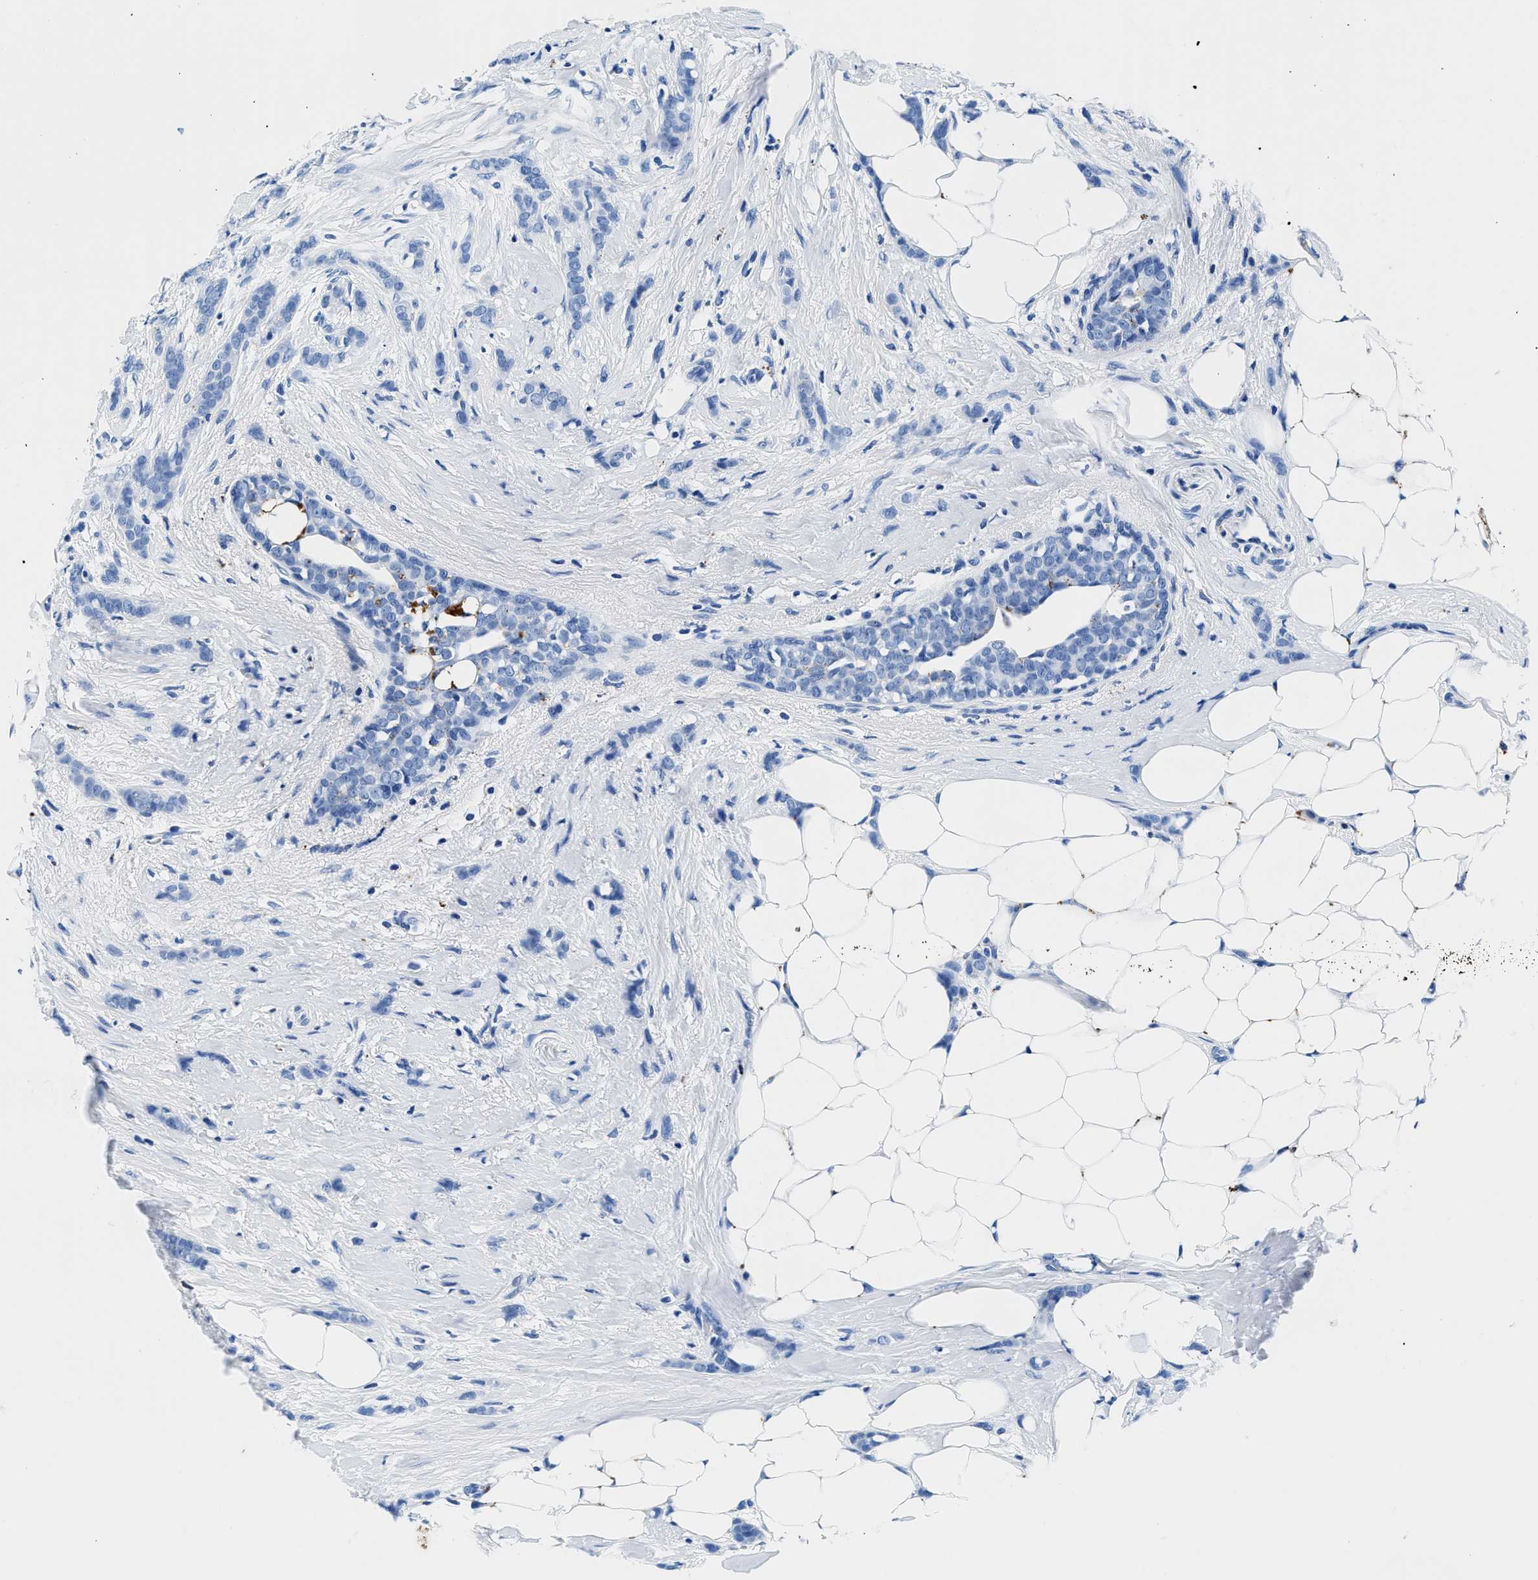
{"staining": {"intensity": "negative", "quantity": "none", "location": "none"}, "tissue": "breast cancer", "cell_type": "Tumor cells", "image_type": "cancer", "snomed": [{"axis": "morphology", "description": "Lobular carcinoma, in situ"}, {"axis": "morphology", "description": "Lobular carcinoma"}, {"axis": "topography", "description": "Breast"}], "caption": "A photomicrograph of lobular carcinoma (breast) stained for a protein reveals no brown staining in tumor cells. (DAB (3,3'-diaminobenzidine) immunohistochemistry visualized using brightfield microscopy, high magnification).", "gene": "OR14K1", "patient": {"sex": "female", "age": 41}}